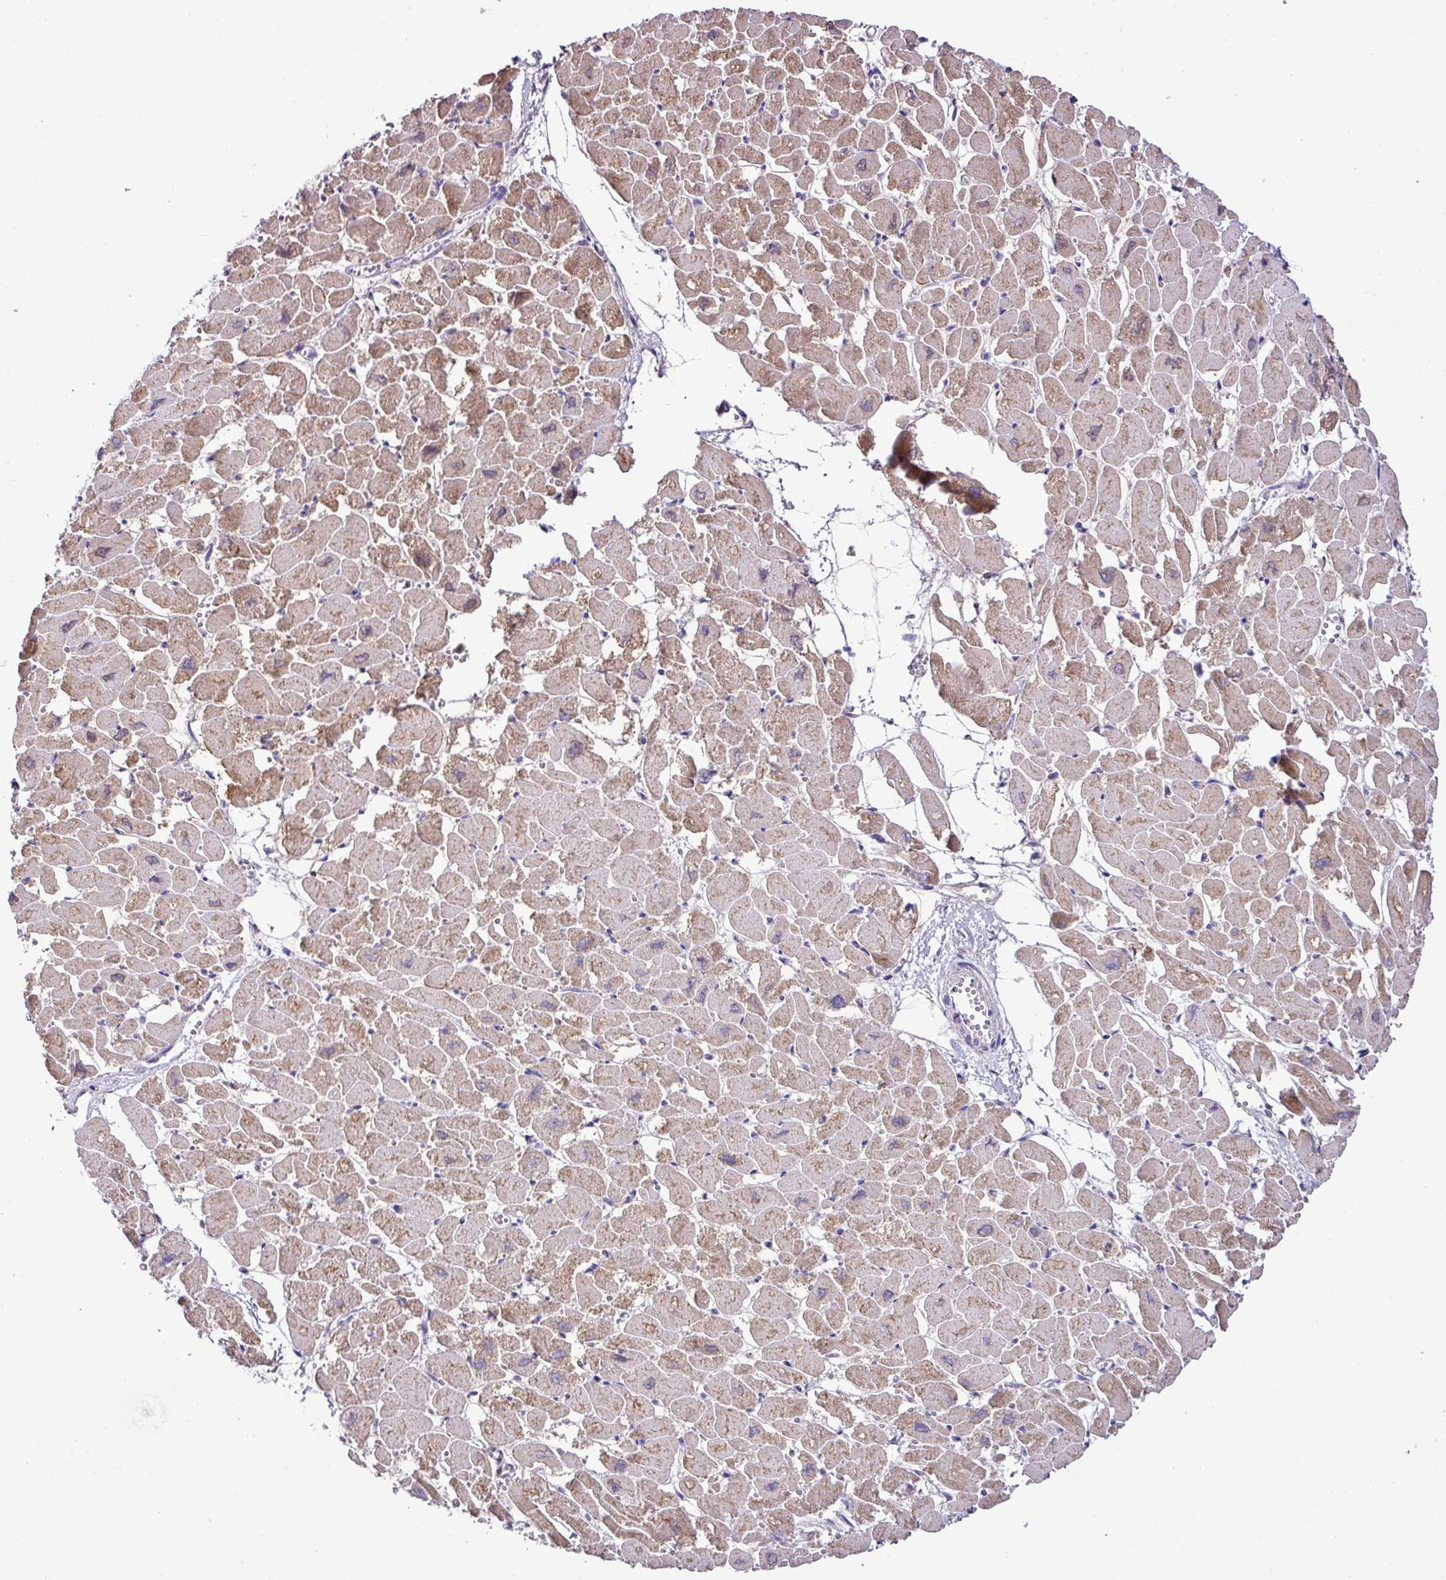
{"staining": {"intensity": "moderate", "quantity": "25%-75%", "location": "cytoplasmic/membranous"}, "tissue": "heart muscle", "cell_type": "Cardiomyocytes", "image_type": "normal", "snomed": [{"axis": "morphology", "description": "Normal tissue, NOS"}, {"axis": "topography", "description": "Heart"}], "caption": "This micrograph exhibits immunohistochemistry staining of benign heart muscle, with medium moderate cytoplasmic/membranous positivity in about 25%-75% of cardiomyocytes.", "gene": "PGAP4", "patient": {"sex": "male", "age": 54}}